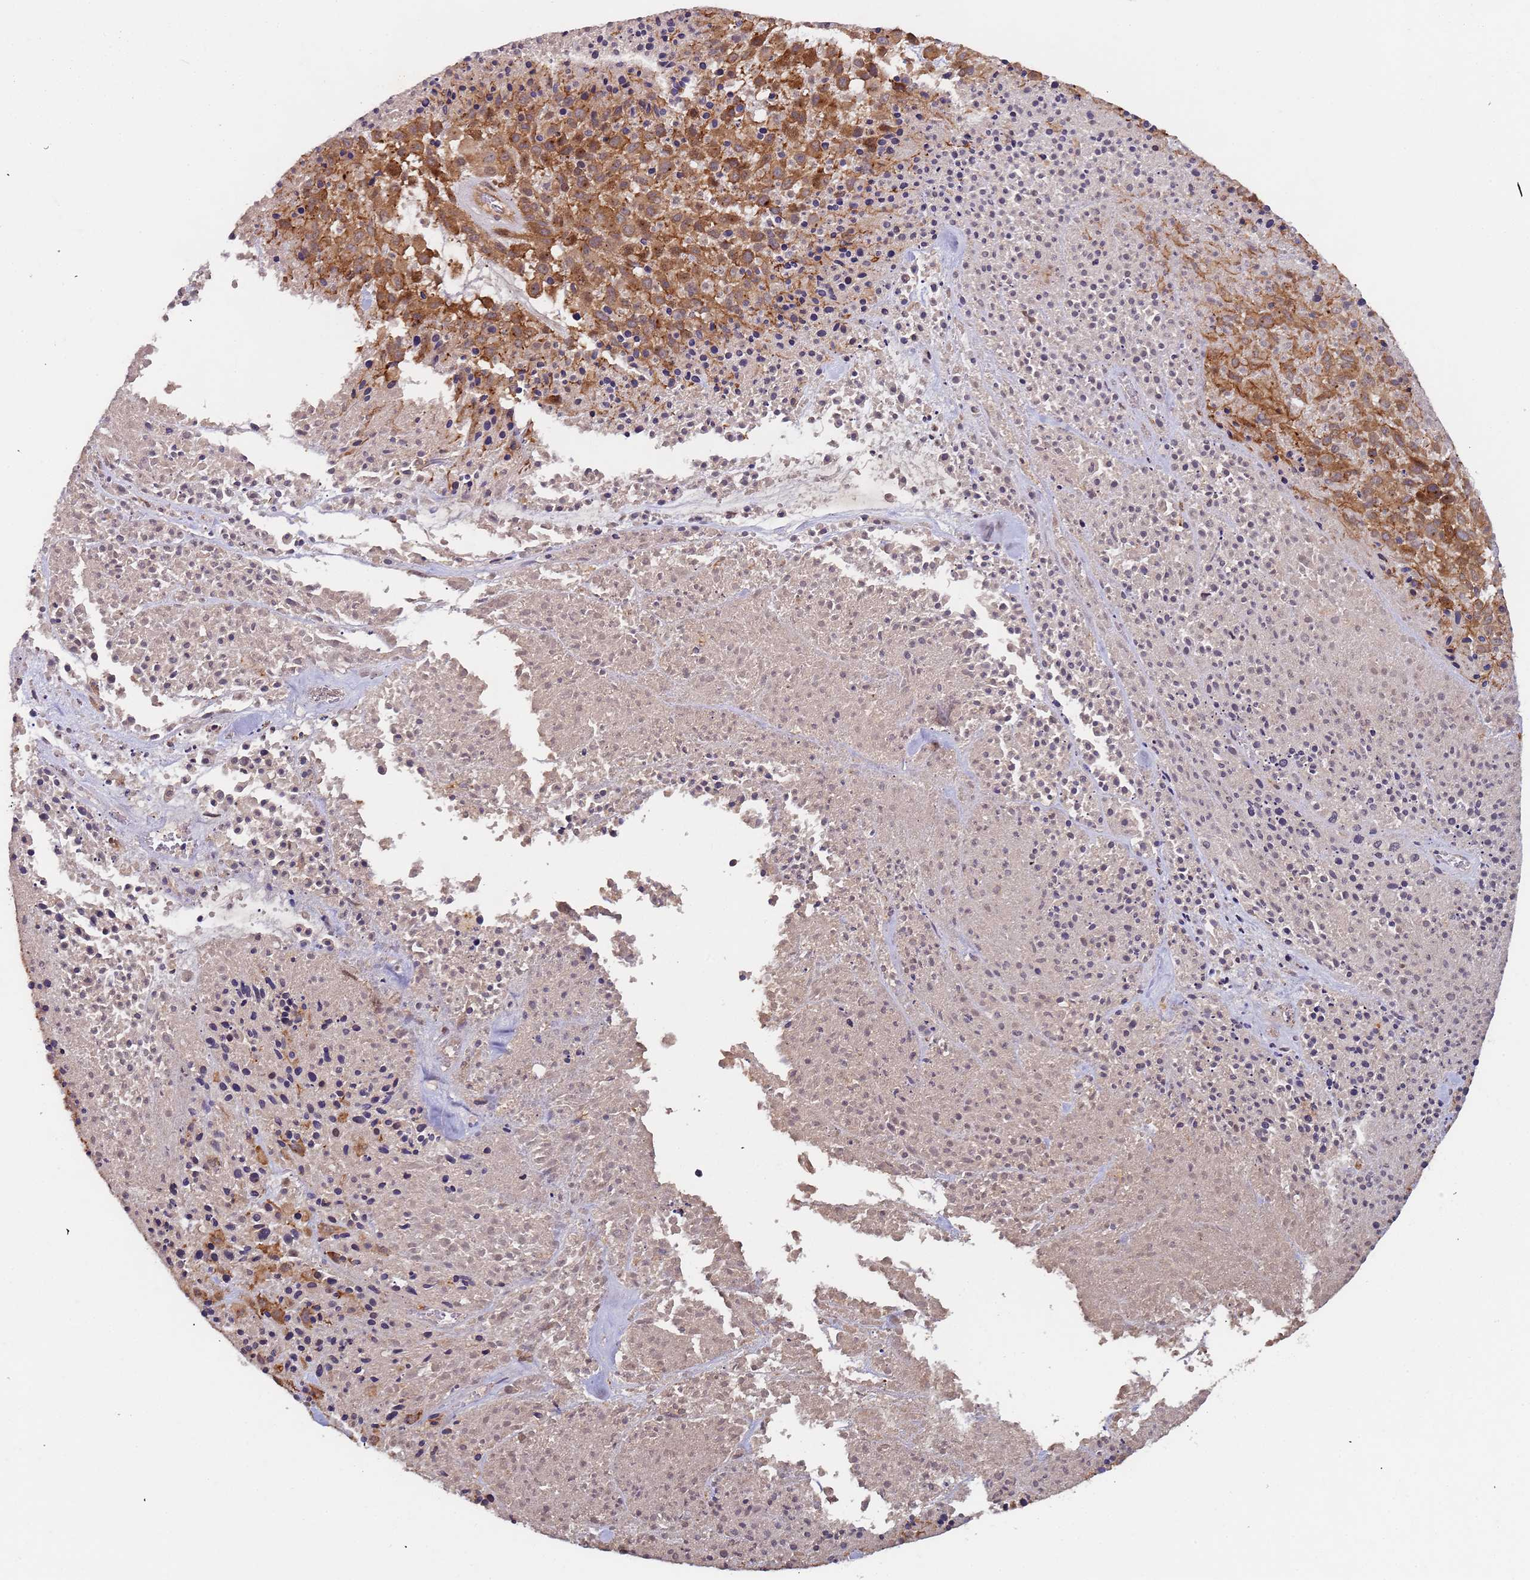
{"staining": {"intensity": "moderate", "quantity": ">75%", "location": "cytoplasmic/membranous"}, "tissue": "melanoma", "cell_type": "Tumor cells", "image_type": "cancer", "snomed": [{"axis": "morphology", "description": "Malignant melanoma, Metastatic site"}, {"axis": "topography", "description": "Skin"}], "caption": "Malignant melanoma (metastatic site) stained for a protein shows moderate cytoplasmic/membranous positivity in tumor cells.", "gene": "KANSL1L", "patient": {"sex": "female", "age": 81}}